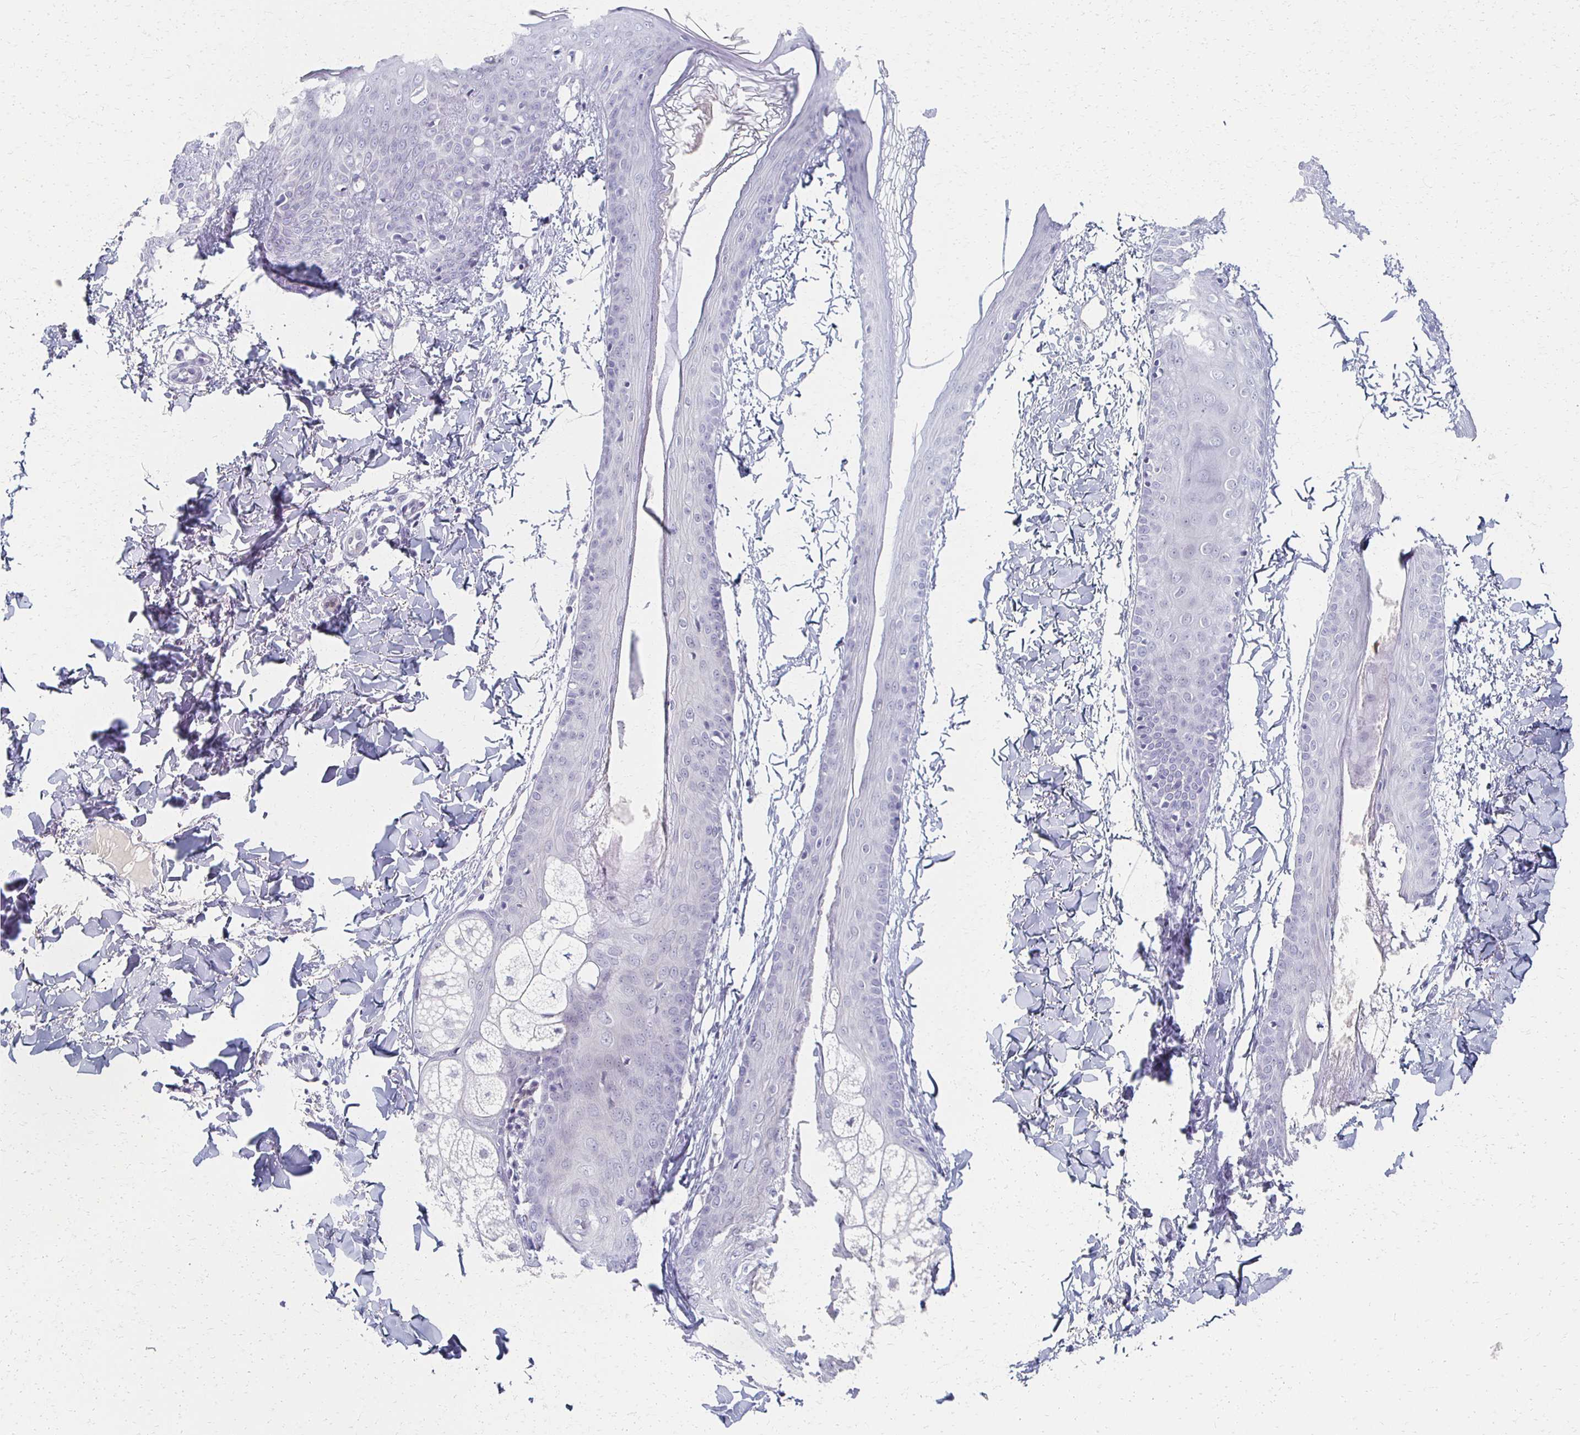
{"staining": {"intensity": "negative", "quantity": "none", "location": "none"}, "tissue": "skin", "cell_type": "Fibroblasts", "image_type": "normal", "snomed": [{"axis": "morphology", "description": "Normal tissue, NOS"}, {"axis": "topography", "description": "Skin"}], "caption": "The immunohistochemistry image has no significant positivity in fibroblasts of skin.", "gene": "CXCR2", "patient": {"sex": "male", "age": 16}}